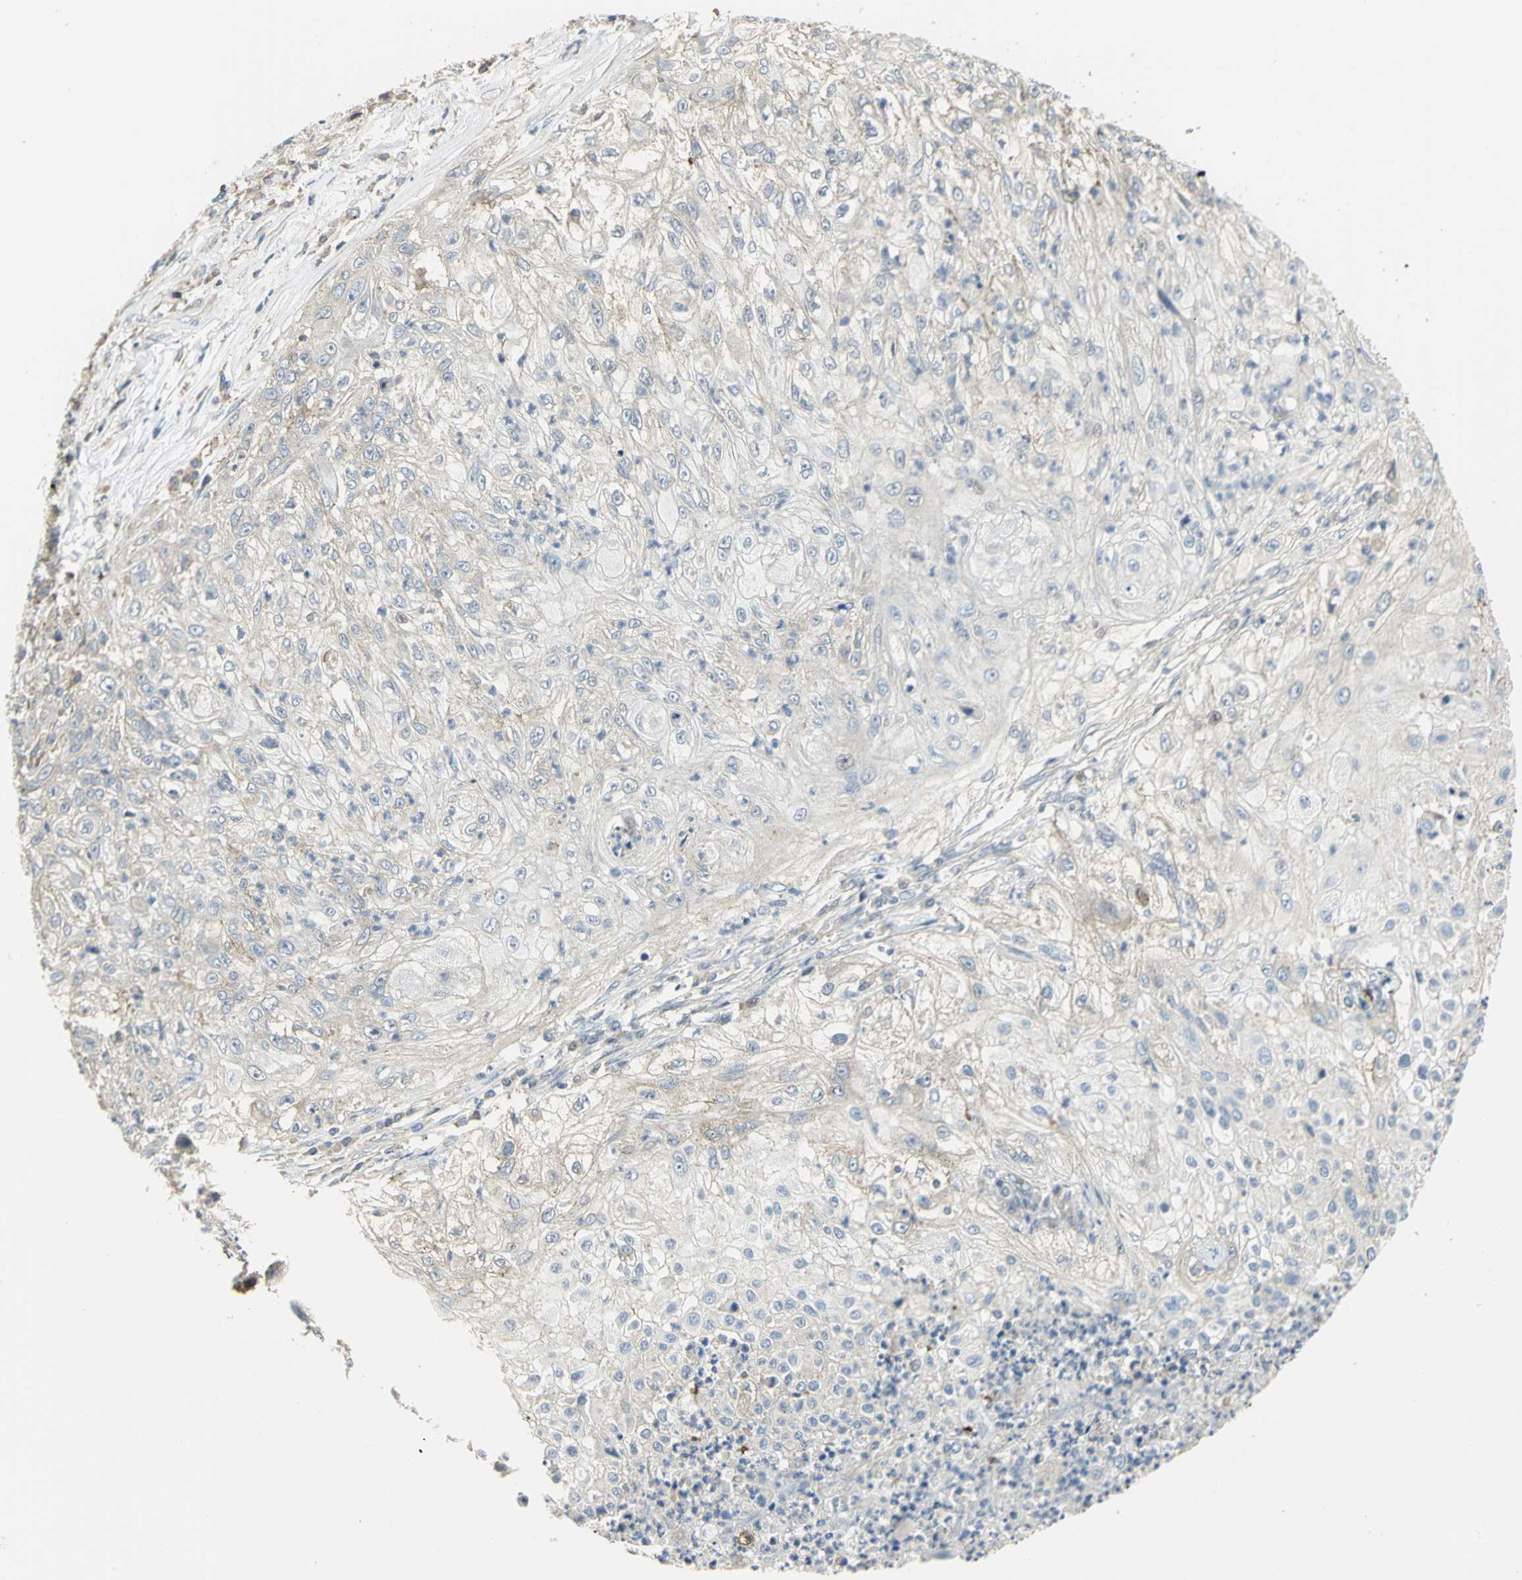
{"staining": {"intensity": "negative", "quantity": "none", "location": "none"}, "tissue": "lung cancer", "cell_type": "Tumor cells", "image_type": "cancer", "snomed": [{"axis": "morphology", "description": "Inflammation, NOS"}, {"axis": "morphology", "description": "Squamous cell carcinoma, NOS"}, {"axis": "topography", "description": "Lymph node"}, {"axis": "topography", "description": "Soft tissue"}, {"axis": "topography", "description": "Lung"}], "caption": "A histopathology image of lung cancer (squamous cell carcinoma) stained for a protein demonstrates no brown staining in tumor cells.", "gene": "ANK1", "patient": {"sex": "male", "age": 66}}